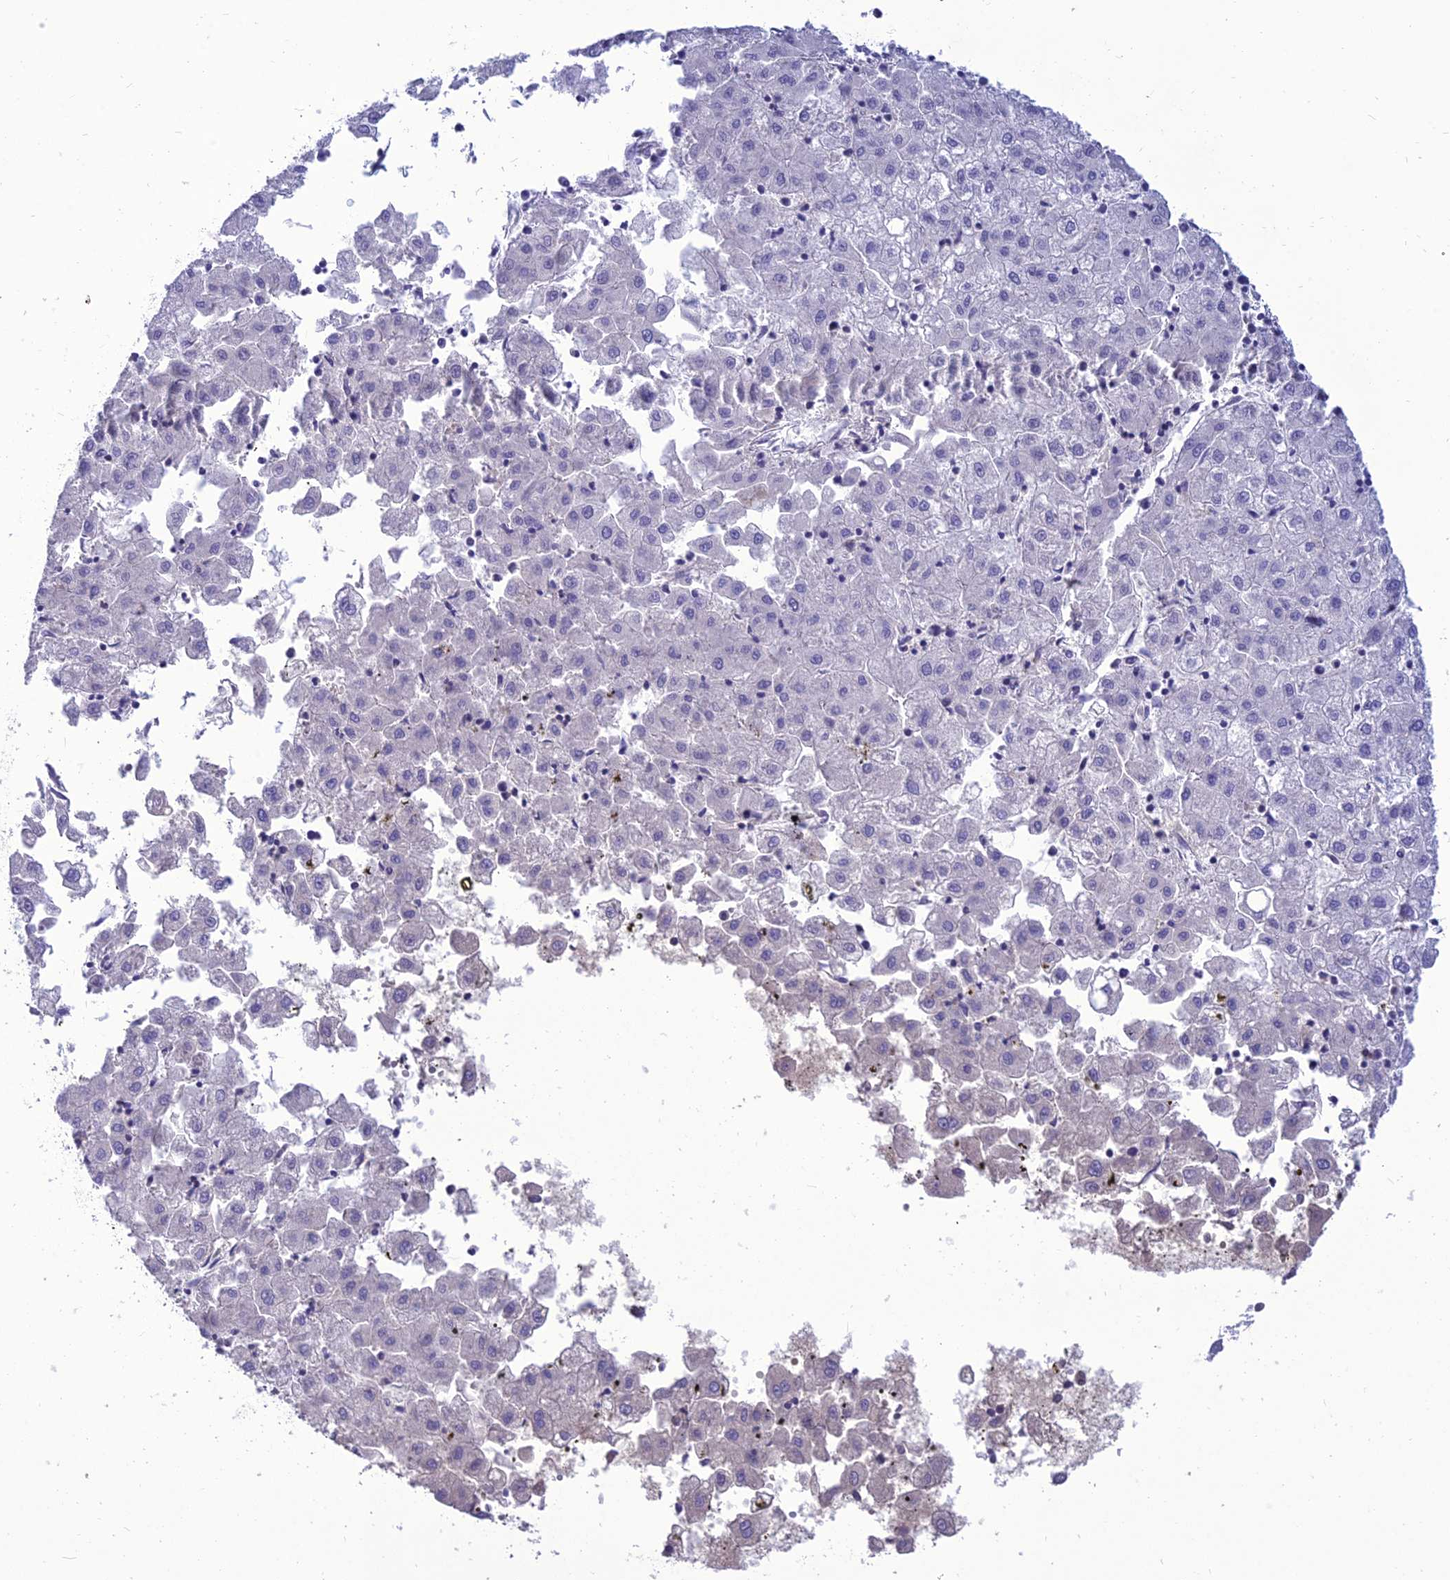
{"staining": {"intensity": "negative", "quantity": "none", "location": "none"}, "tissue": "liver cancer", "cell_type": "Tumor cells", "image_type": "cancer", "snomed": [{"axis": "morphology", "description": "Carcinoma, Hepatocellular, NOS"}, {"axis": "topography", "description": "Liver"}], "caption": "The immunohistochemistry histopathology image has no significant staining in tumor cells of liver cancer tissue. (Brightfield microscopy of DAB immunohistochemistry at high magnification).", "gene": "TEKT3", "patient": {"sex": "male", "age": 72}}